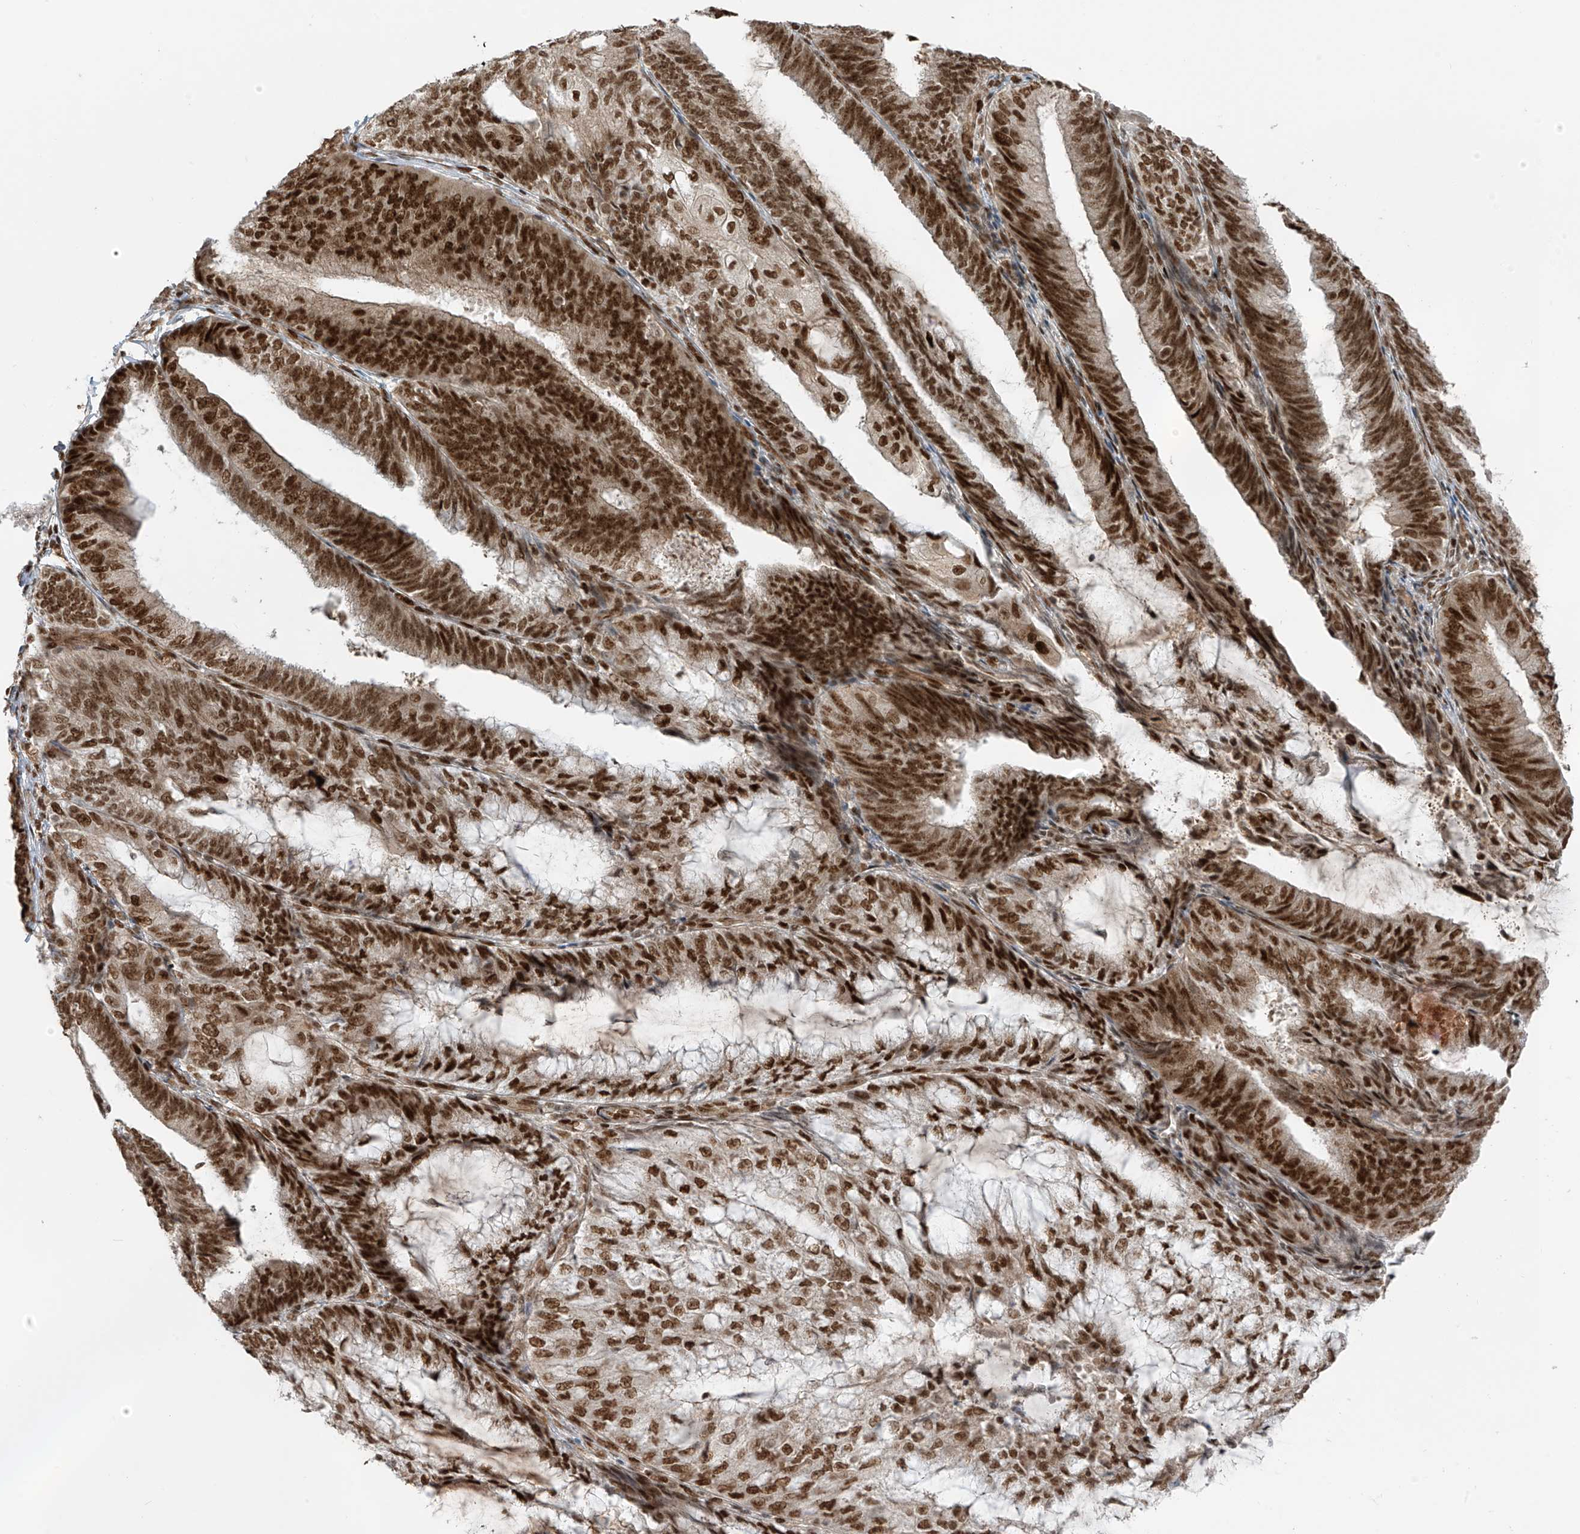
{"staining": {"intensity": "strong", "quantity": ">75%", "location": "nuclear"}, "tissue": "endometrial cancer", "cell_type": "Tumor cells", "image_type": "cancer", "snomed": [{"axis": "morphology", "description": "Adenocarcinoma, NOS"}, {"axis": "topography", "description": "Endometrium"}], "caption": "Immunohistochemical staining of endometrial cancer shows strong nuclear protein staining in about >75% of tumor cells.", "gene": "ARHGEF3", "patient": {"sex": "female", "age": 81}}